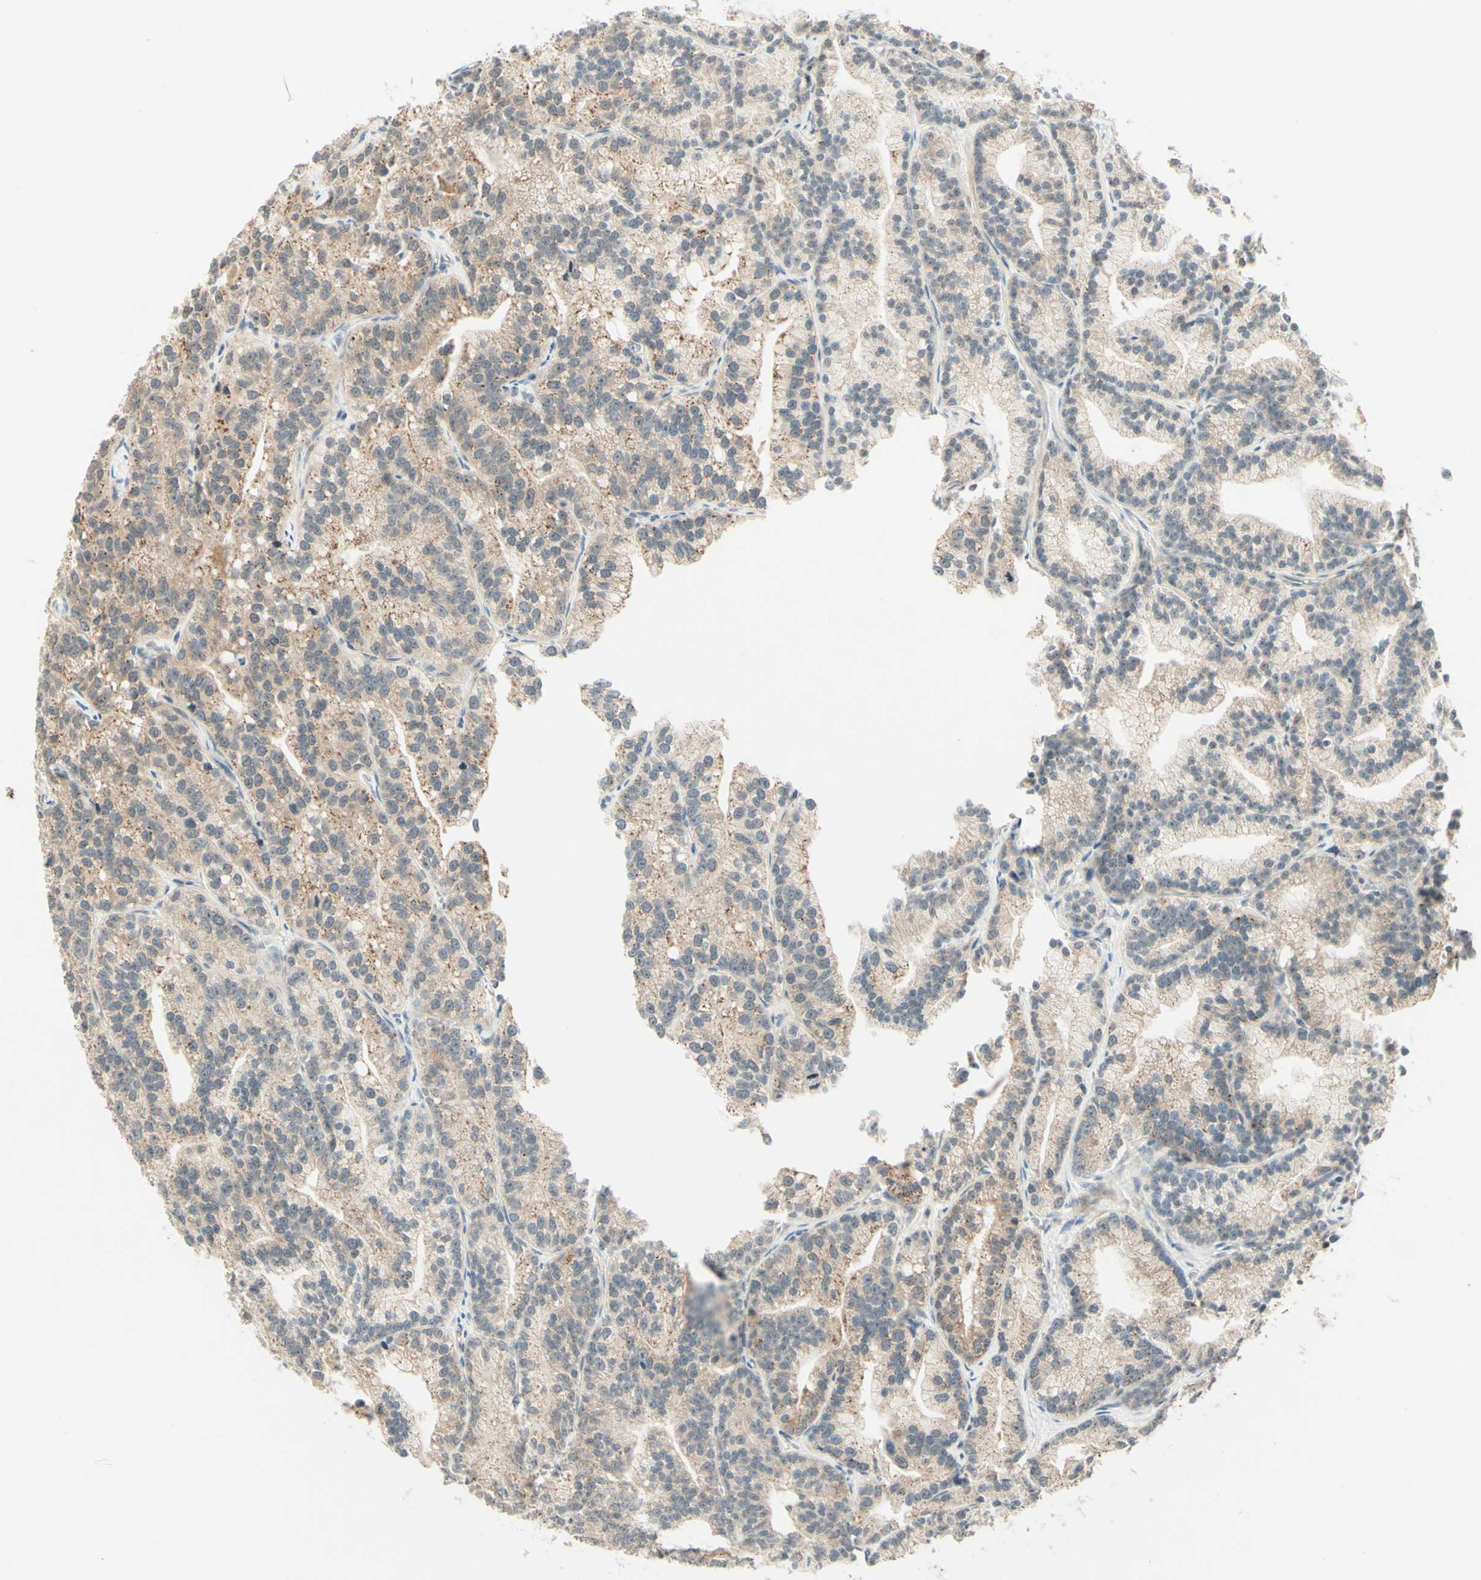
{"staining": {"intensity": "weak", "quantity": ">75%", "location": "cytoplasmic/membranous"}, "tissue": "prostate cancer", "cell_type": "Tumor cells", "image_type": "cancer", "snomed": [{"axis": "morphology", "description": "Adenocarcinoma, Low grade"}, {"axis": "topography", "description": "Prostate"}], "caption": "Immunohistochemical staining of human prostate cancer (low-grade adenocarcinoma) shows weak cytoplasmic/membranous protein expression in about >75% of tumor cells.", "gene": "ZW10", "patient": {"sex": "male", "age": 89}}